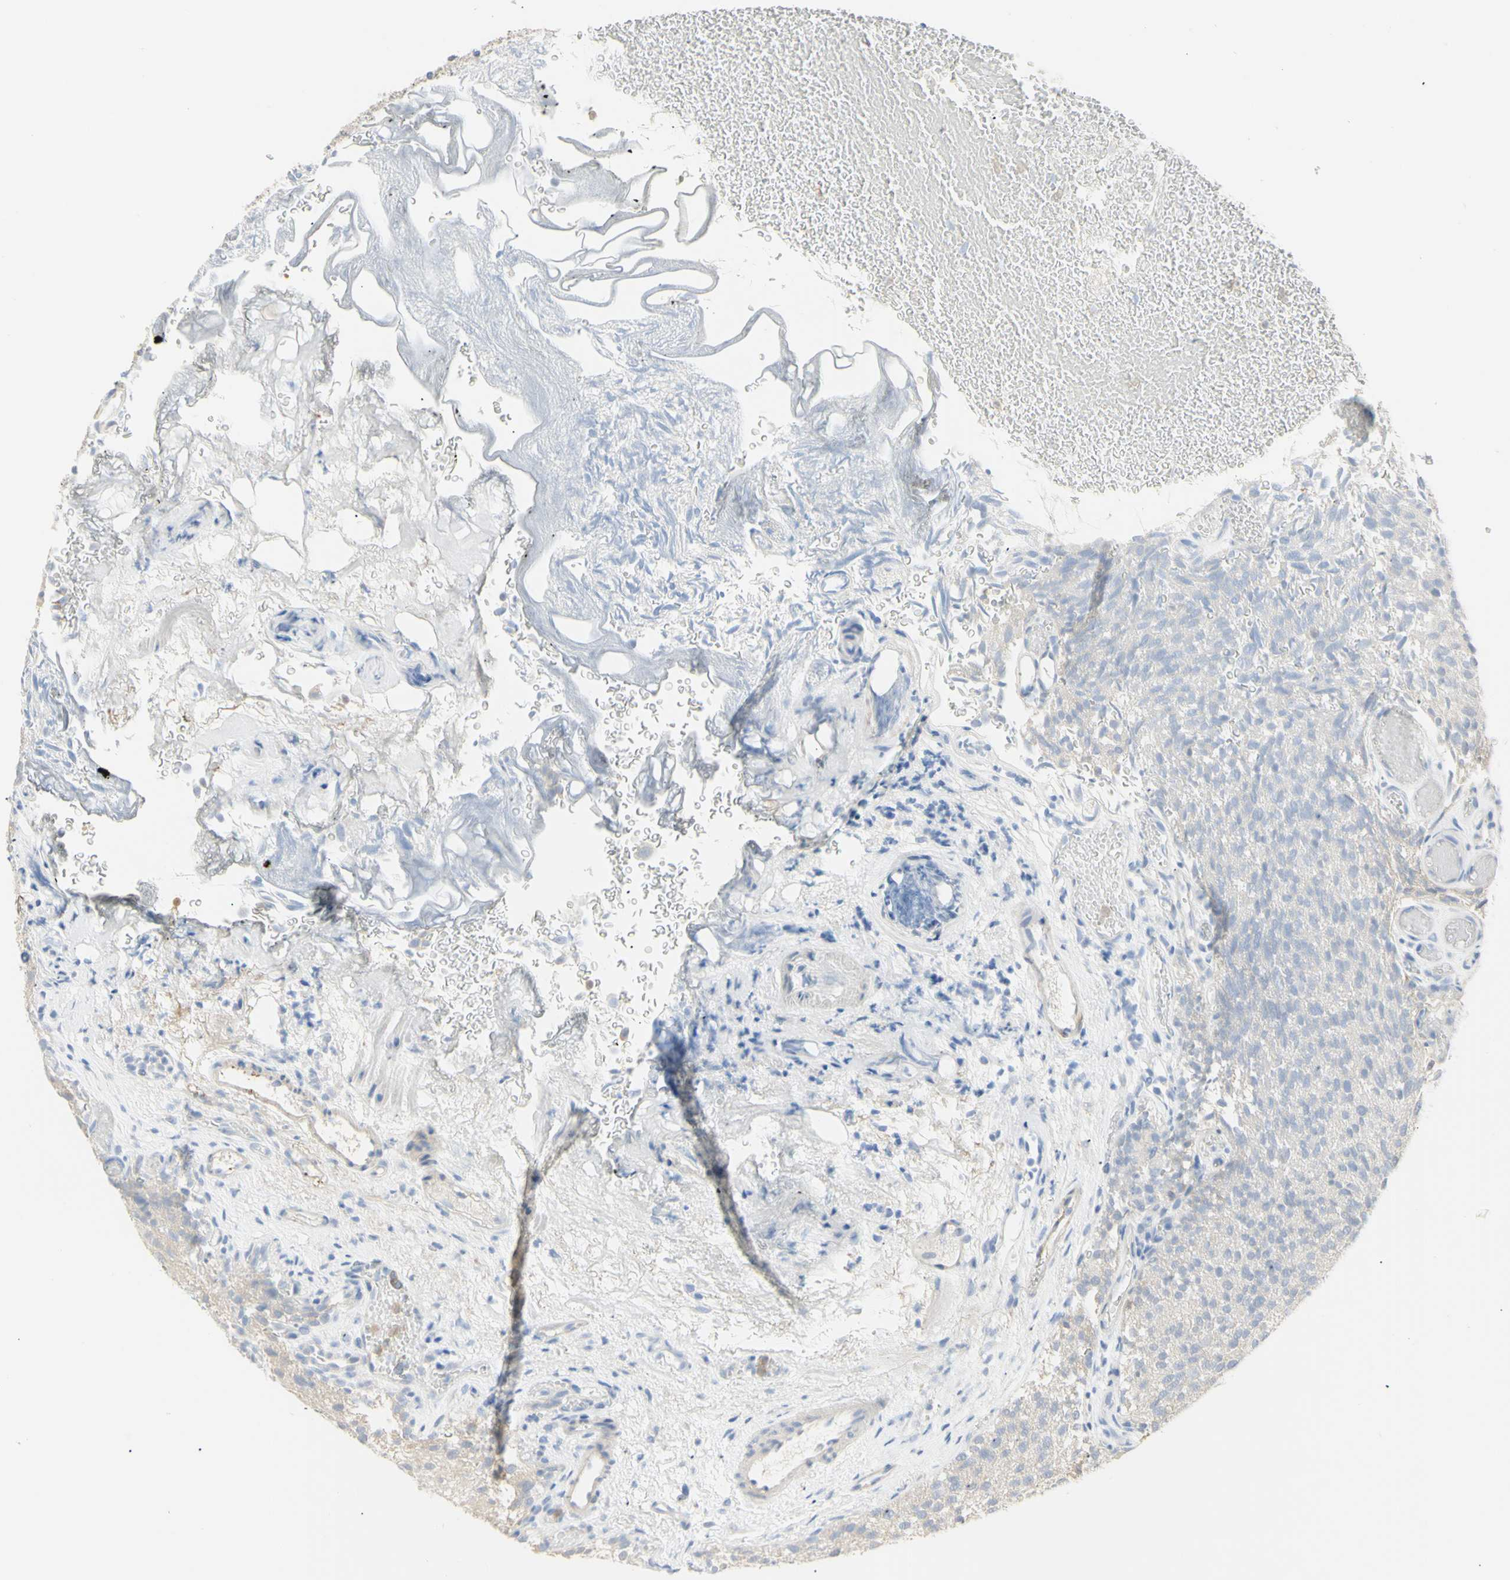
{"staining": {"intensity": "moderate", "quantity": "<25%", "location": "cytoplasmic/membranous"}, "tissue": "urothelial cancer", "cell_type": "Tumor cells", "image_type": "cancer", "snomed": [{"axis": "morphology", "description": "Urothelial carcinoma, Low grade"}, {"axis": "topography", "description": "Urinary bladder"}], "caption": "This is an image of IHC staining of low-grade urothelial carcinoma, which shows moderate staining in the cytoplasmic/membranous of tumor cells.", "gene": "B4GALNT3", "patient": {"sex": "male", "age": 78}}